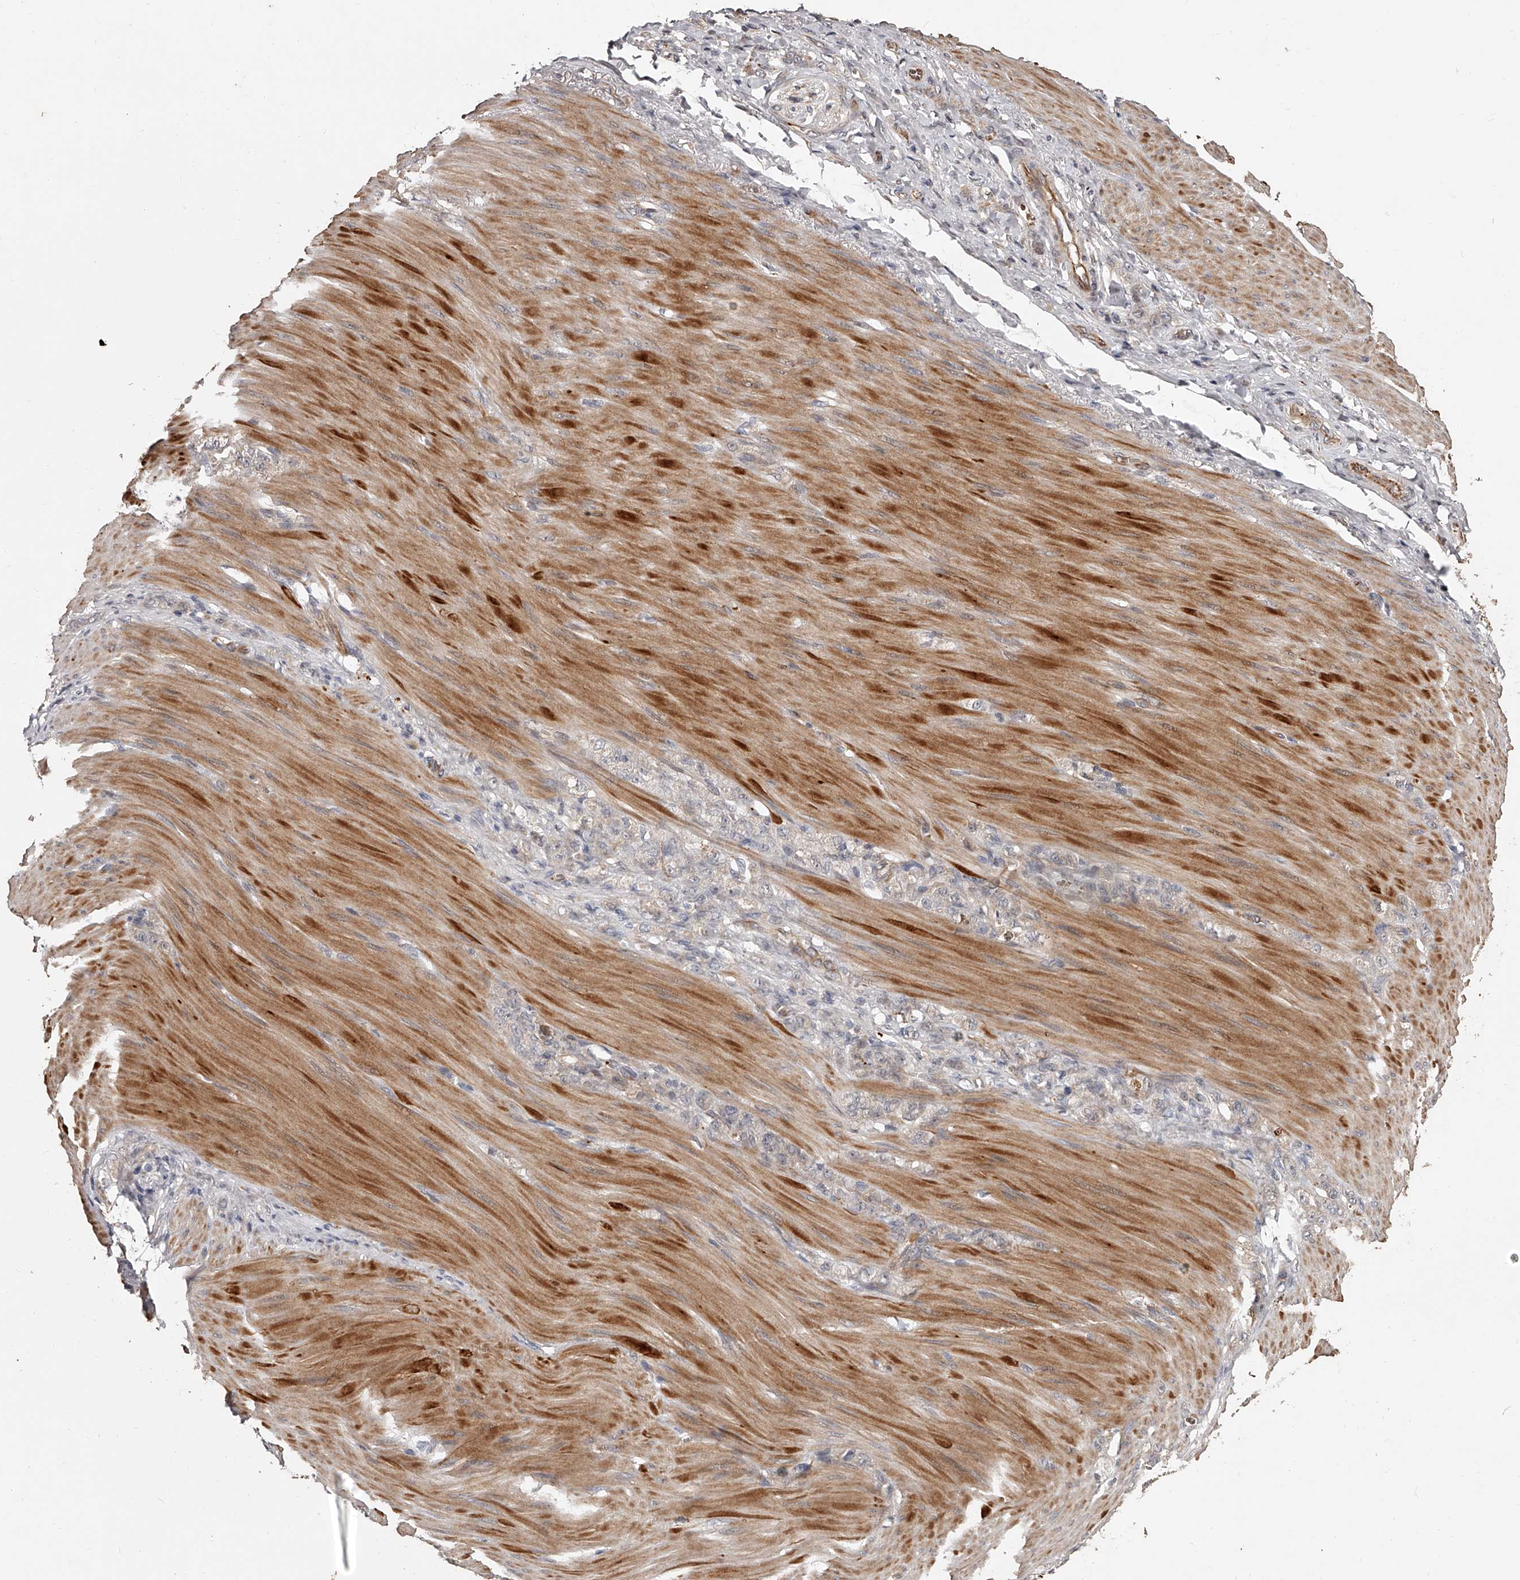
{"staining": {"intensity": "negative", "quantity": "none", "location": "none"}, "tissue": "stomach cancer", "cell_type": "Tumor cells", "image_type": "cancer", "snomed": [{"axis": "morphology", "description": "Normal tissue, NOS"}, {"axis": "morphology", "description": "Adenocarcinoma, NOS"}, {"axis": "topography", "description": "Stomach"}], "caption": "The histopathology image exhibits no staining of tumor cells in stomach cancer.", "gene": "URGCP", "patient": {"sex": "male", "age": 82}}